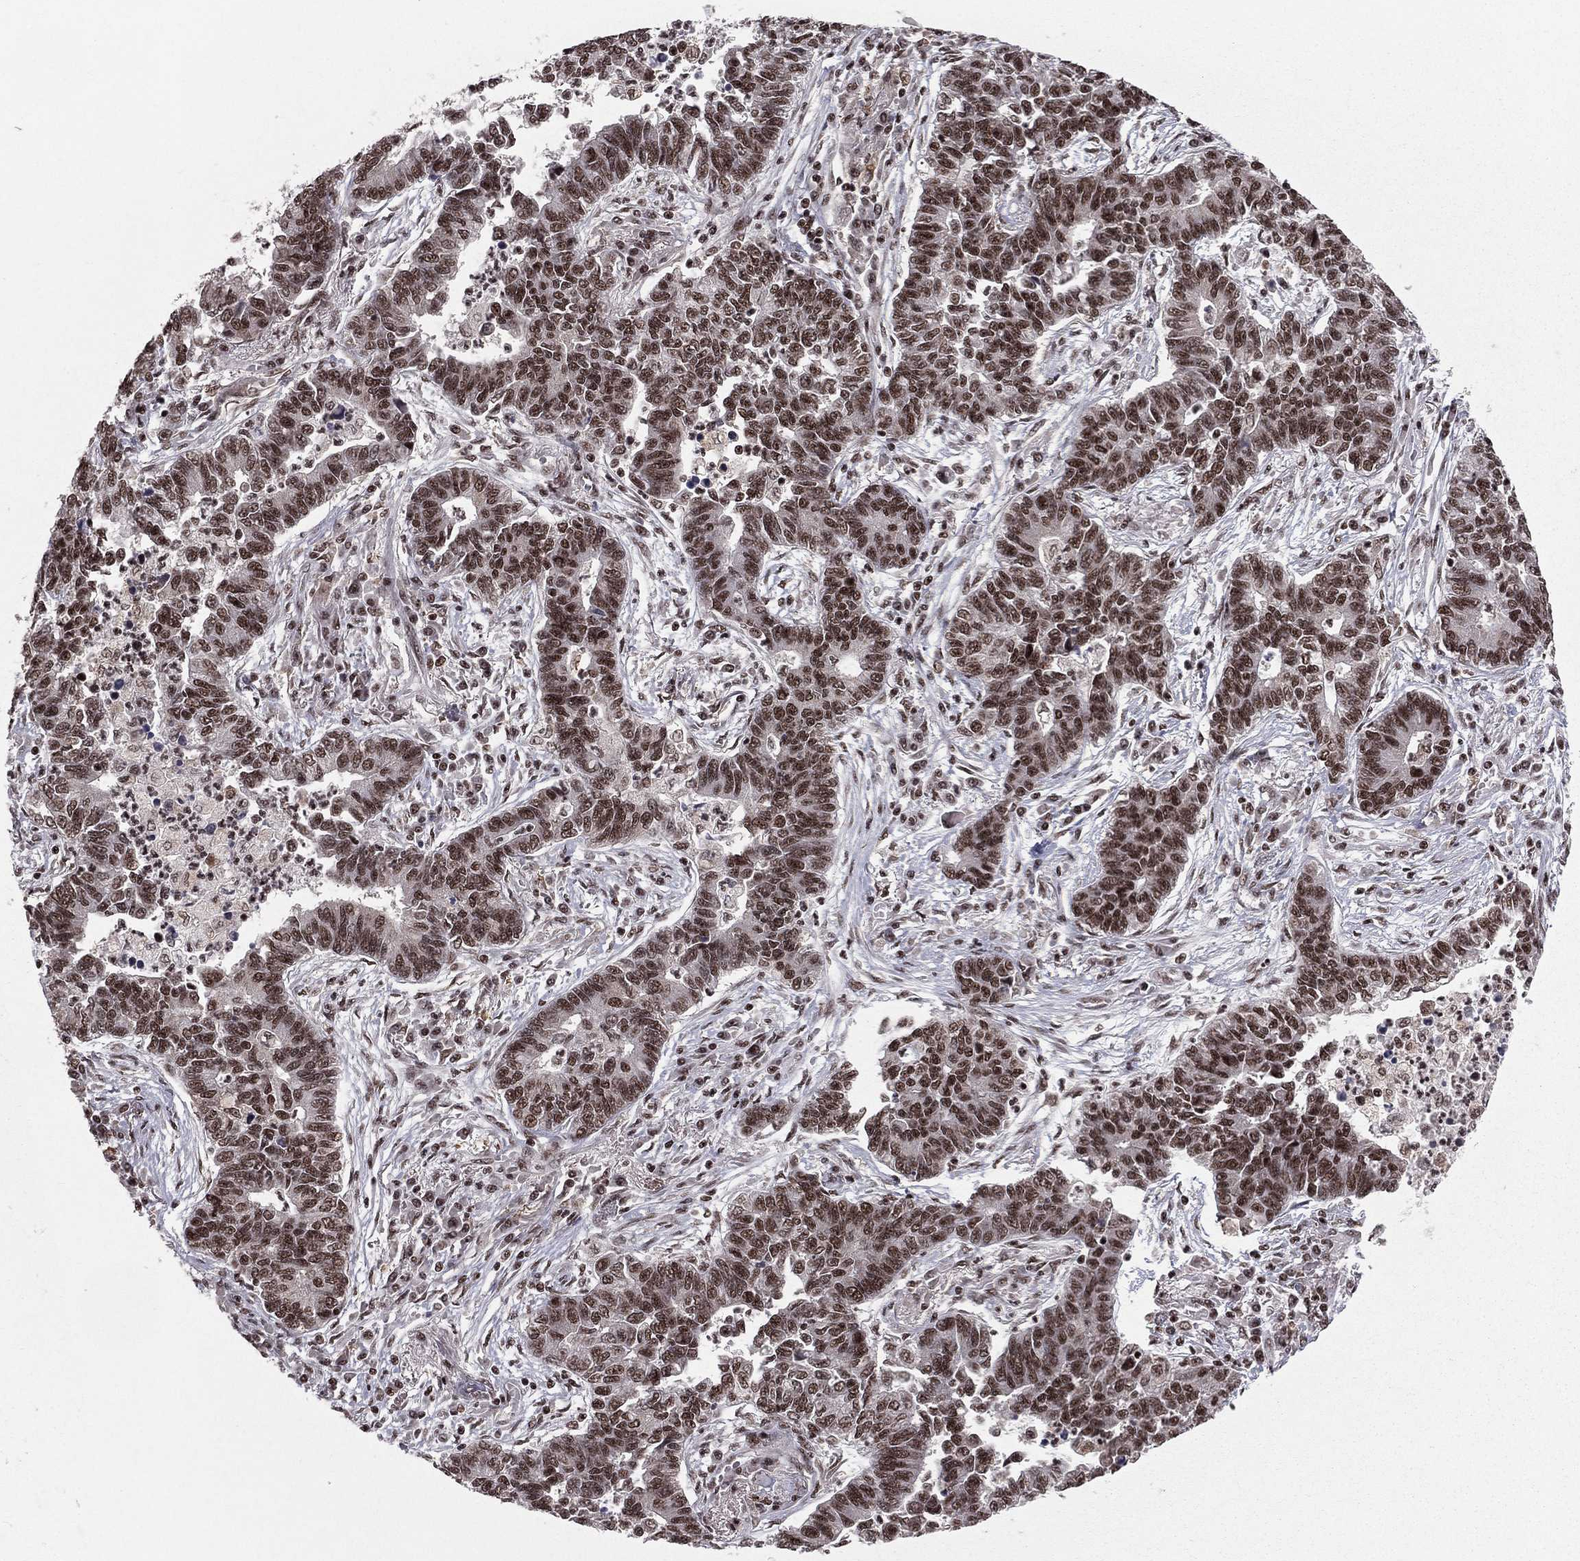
{"staining": {"intensity": "strong", "quantity": ">75%", "location": "nuclear"}, "tissue": "lung cancer", "cell_type": "Tumor cells", "image_type": "cancer", "snomed": [{"axis": "morphology", "description": "Adenocarcinoma, NOS"}, {"axis": "topography", "description": "Lung"}], "caption": "Protein staining displays strong nuclear positivity in about >75% of tumor cells in lung cancer.", "gene": "NFYB", "patient": {"sex": "female", "age": 57}}